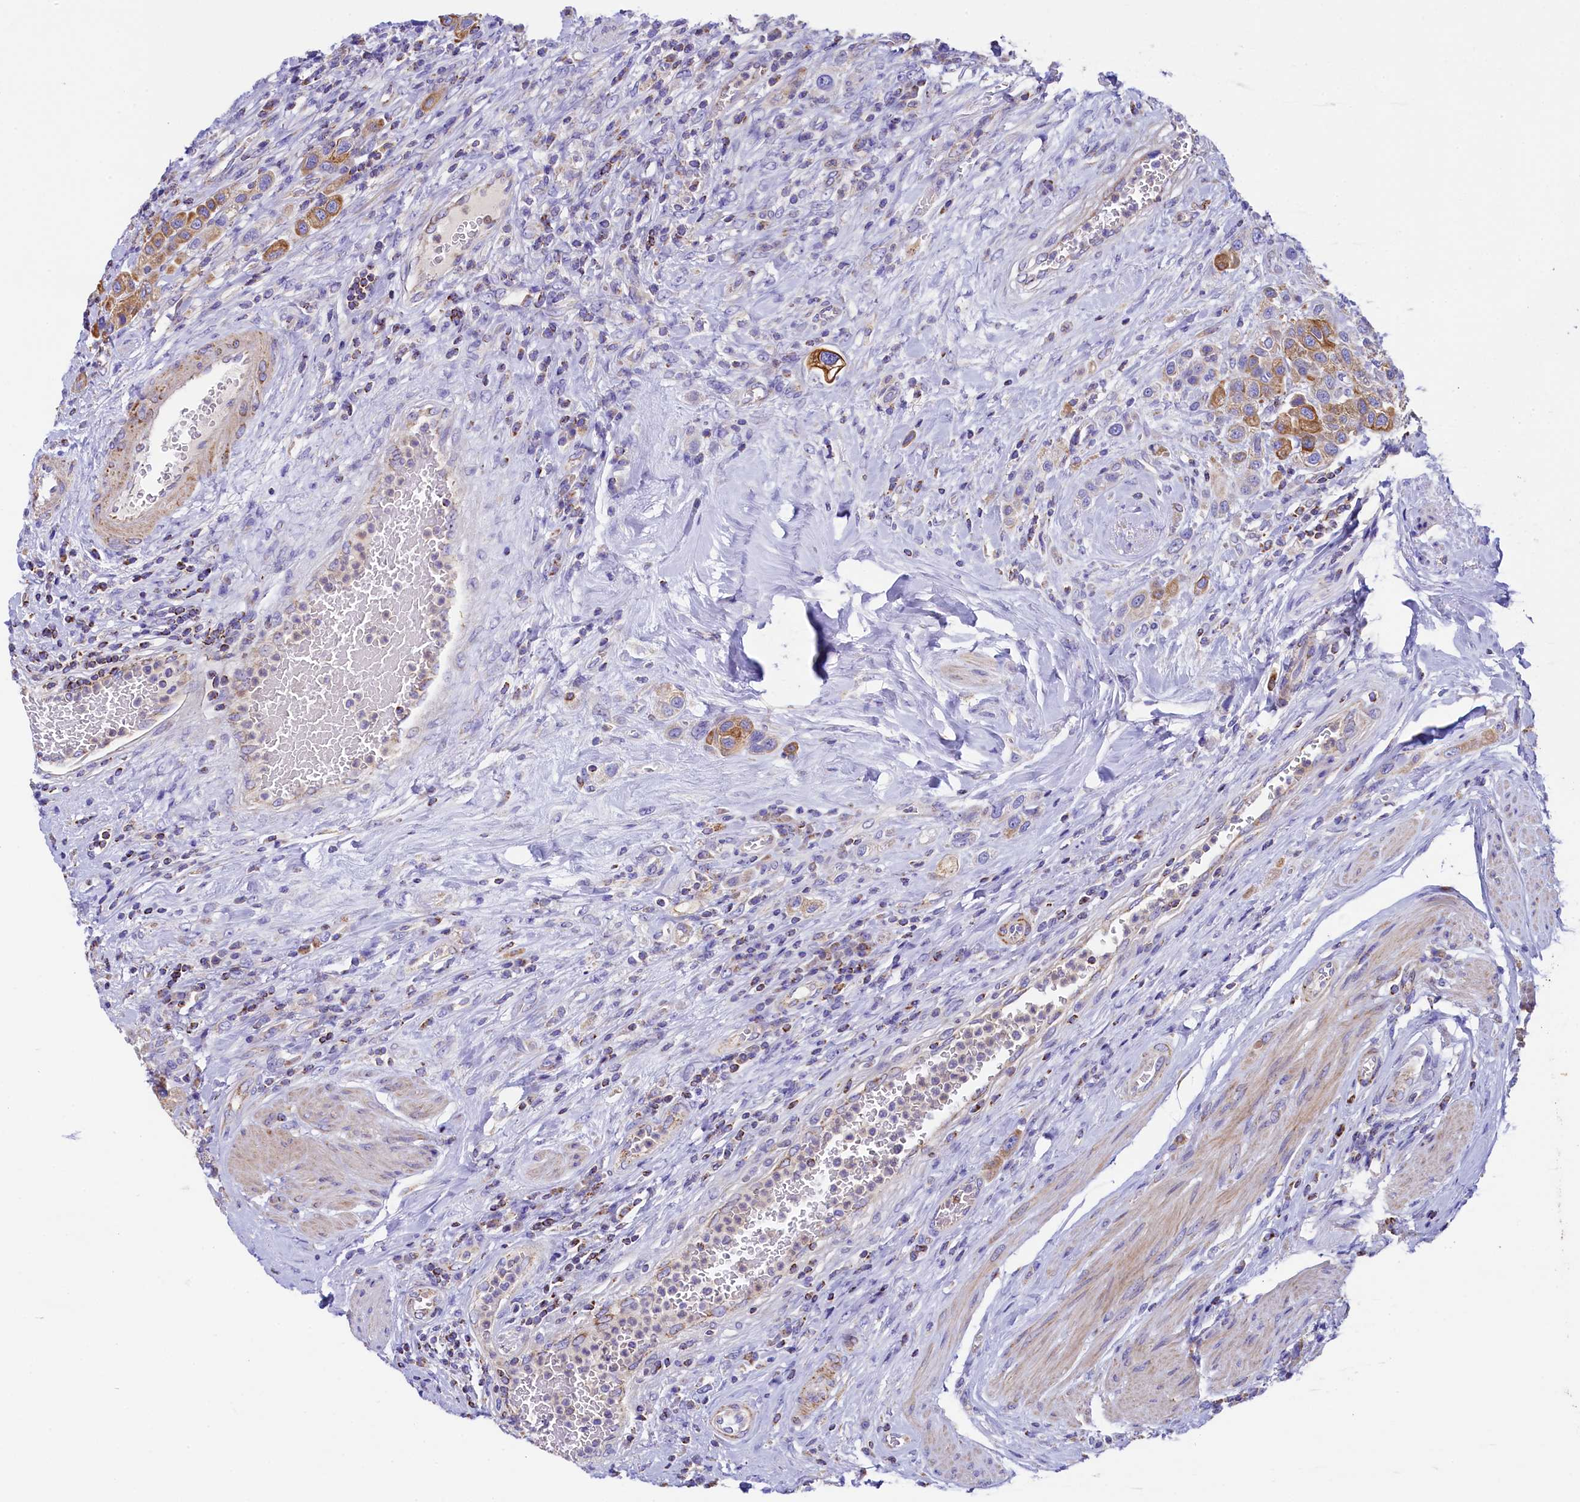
{"staining": {"intensity": "moderate", "quantity": ">75%", "location": "cytoplasmic/membranous"}, "tissue": "urothelial cancer", "cell_type": "Tumor cells", "image_type": "cancer", "snomed": [{"axis": "morphology", "description": "Urothelial carcinoma, High grade"}, {"axis": "topography", "description": "Urinary bladder"}], "caption": "Approximately >75% of tumor cells in urothelial cancer exhibit moderate cytoplasmic/membranous protein expression as visualized by brown immunohistochemical staining.", "gene": "CLYBL", "patient": {"sex": "male", "age": 50}}